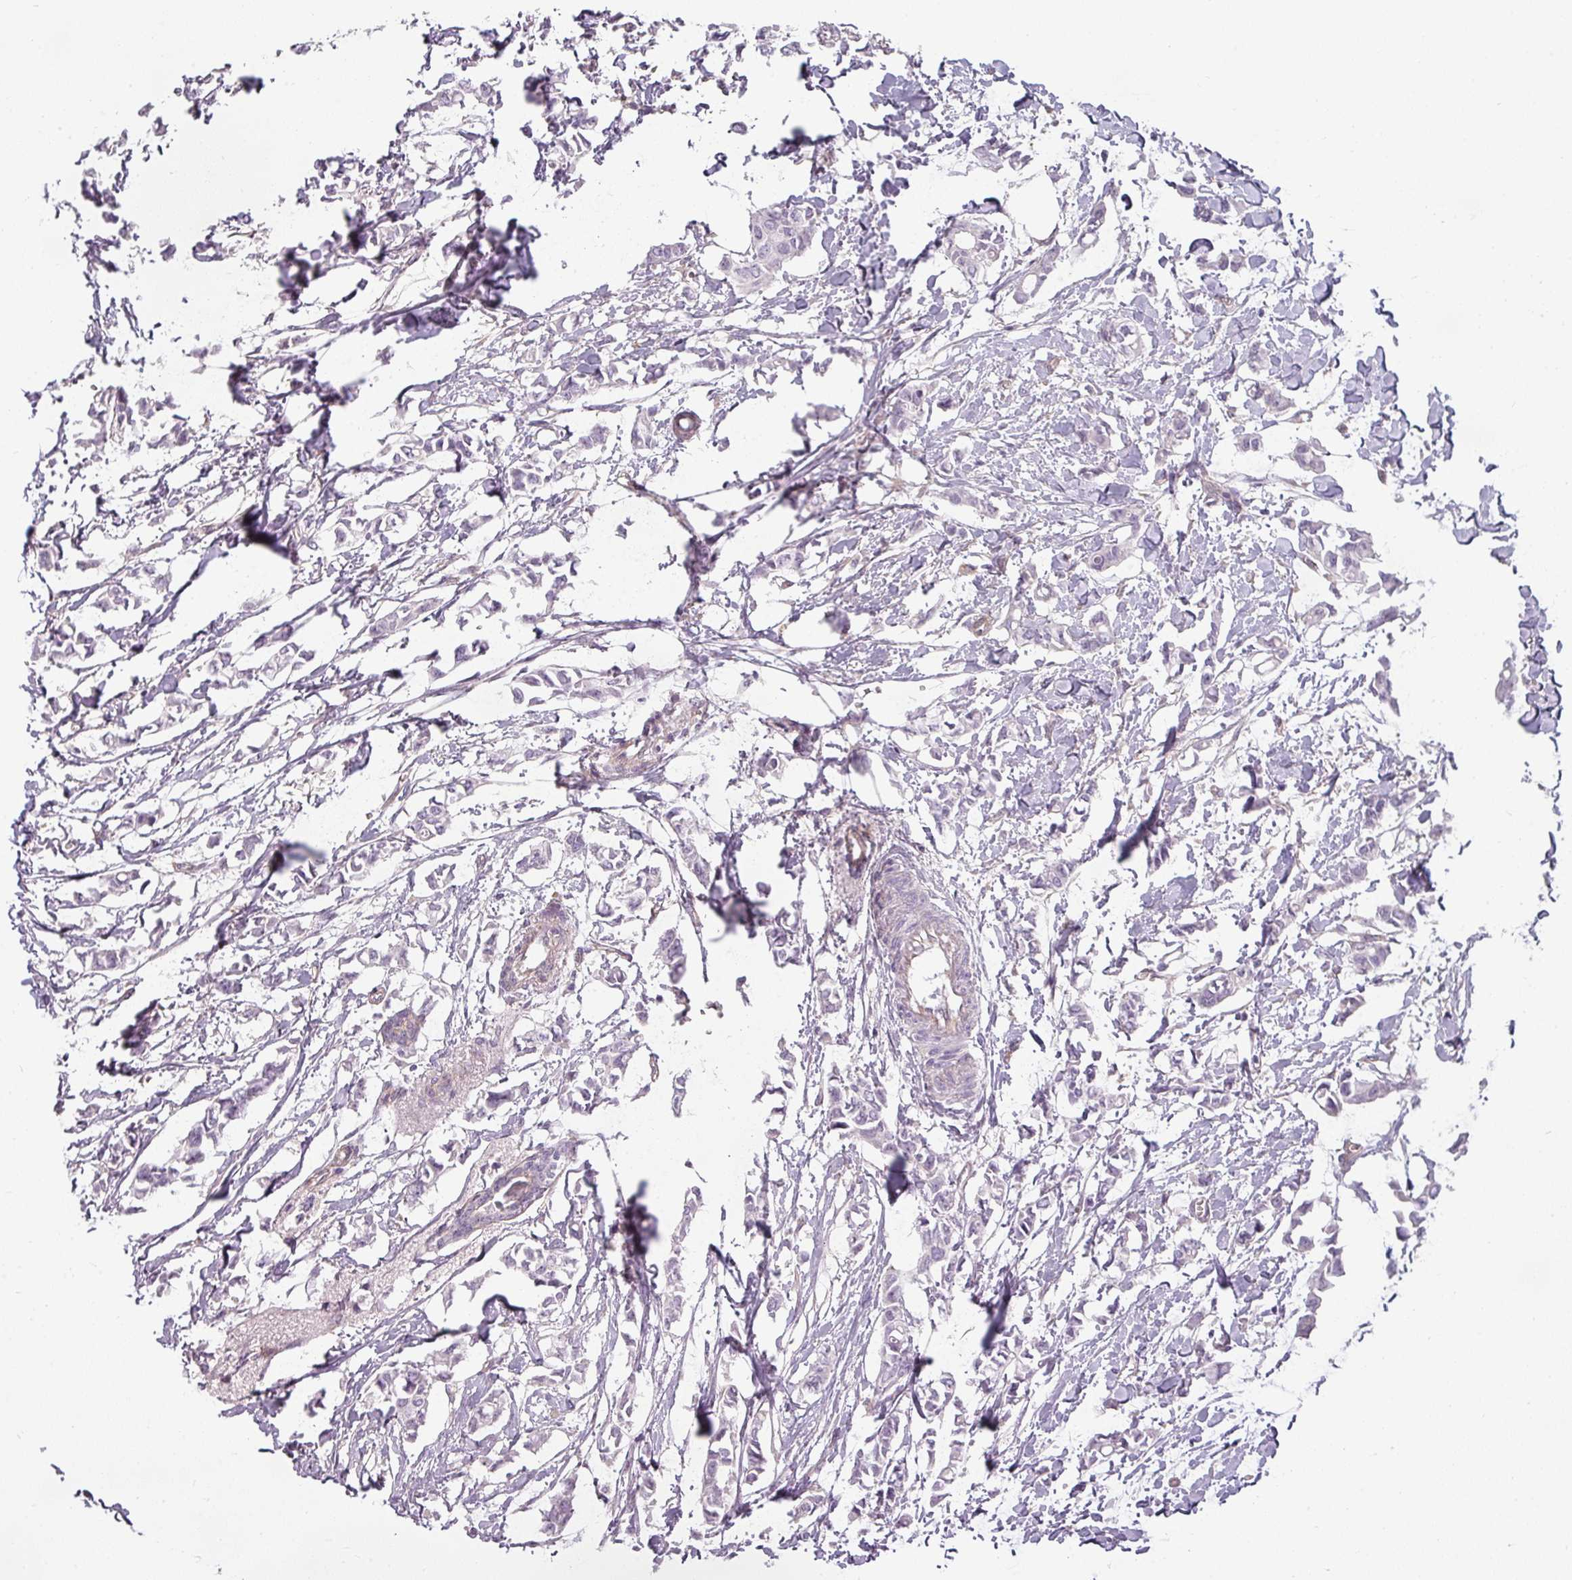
{"staining": {"intensity": "negative", "quantity": "none", "location": "none"}, "tissue": "breast cancer", "cell_type": "Tumor cells", "image_type": "cancer", "snomed": [{"axis": "morphology", "description": "Duct carcinoma"}, {"axis": "topography", "description": "Breast"}], "caption": "A histopathology image of human breast cancer is negative for staining in tumor cells.", "gene": "ASB1", "patient": {"sex": "female", "age": 41}}